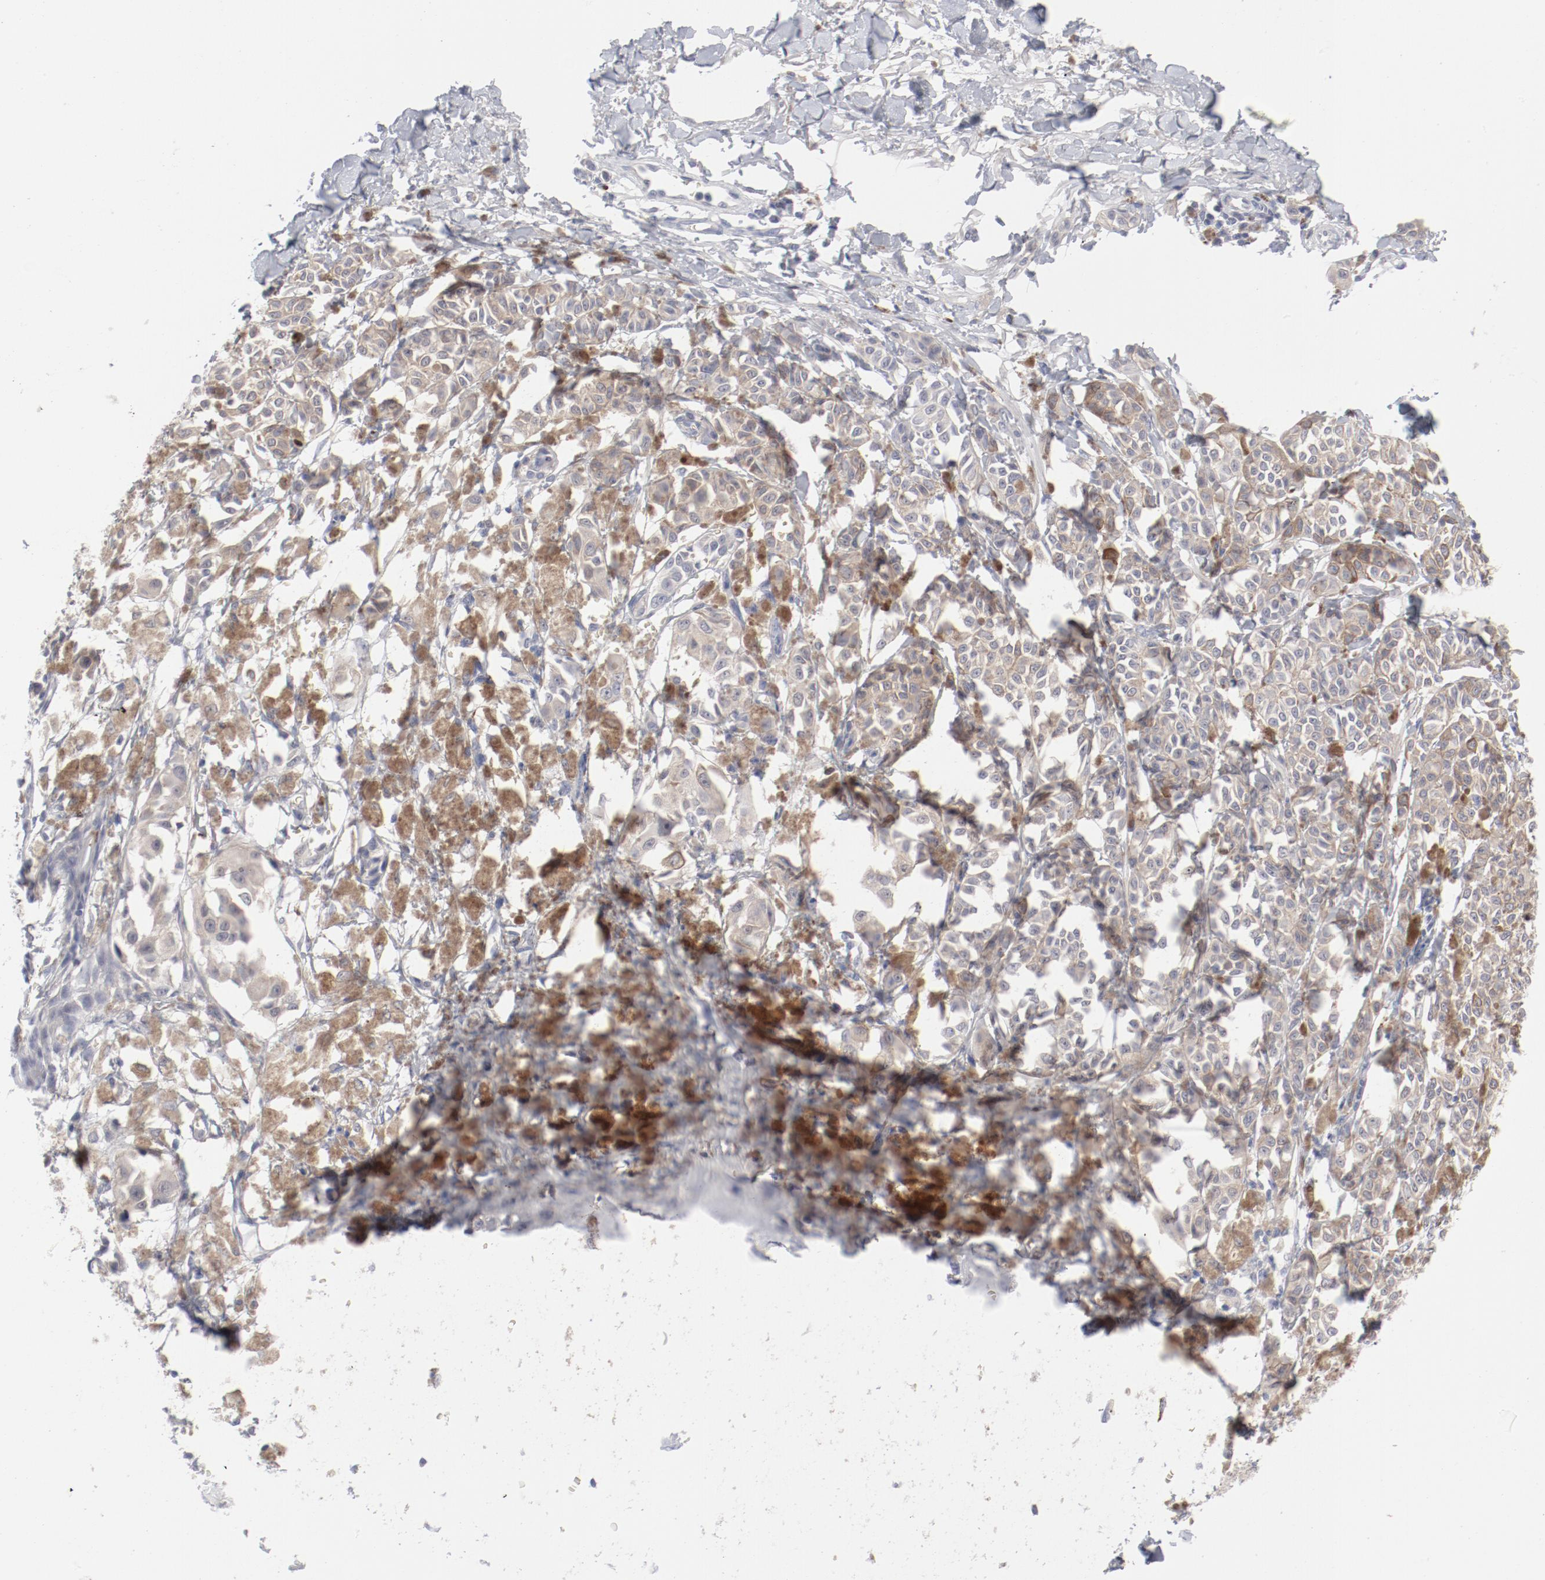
{"staining": {"intensity": "moderate", "quantity": "<25%", "location": "cytoplasmic/membranous"}, "tissue": "melanoma", "cell_type": "Tumor cells", "image_type": "cancer", "snomed": [{"axis": "morphology", "description": "Malignant melanoma, NOS"}, {"axis": "topography", "description": "Skin"}], "caption": "Immunohistochemistry staining of melanoma, which demonstrates low levels of moderate cytoplasmic/membranous positivity in approximately <25% of tumor cells indicating moderate cytoplasmic/membranous protein expression. The staining was performed using DAB (brown) for protein detection and nuclei were counterstained in hematoxylin (blue).", "gene": "SH3BGR", "patient": {"sex": "male", "age": 76}}